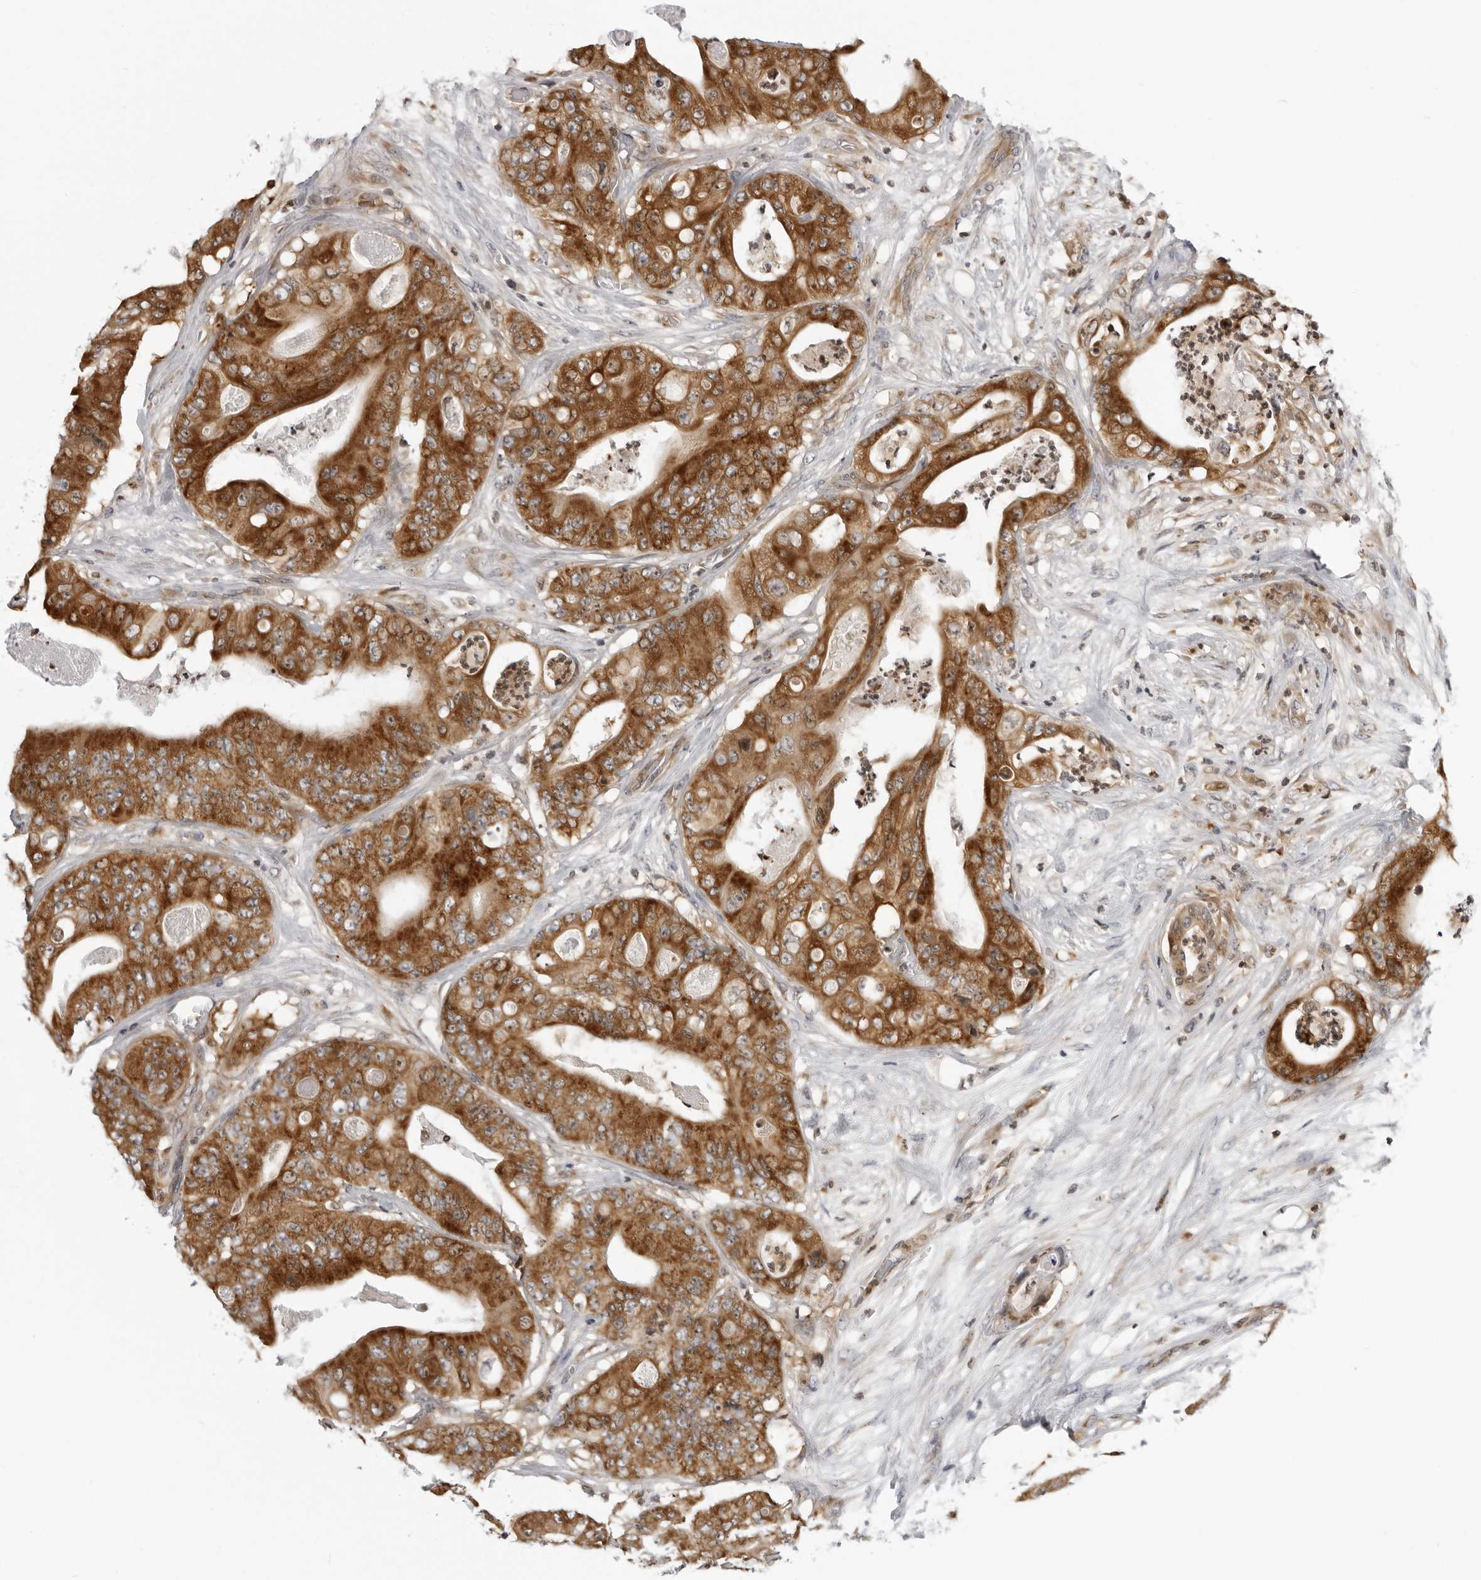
{"staining": {"intensity": "strong", "quantity": ">75%", "location": "cytoplasmic/membranous"}, "tissue": "stomach cancer", "cell_type": "Tumor cells", "image_type": "cancer", "snomed": [{"axis": "morphology", "description": "Adenocarcinoma, NOS"}, {"axis": "topography", "description": "Stomach"}], "caption": "Approximately >75% of tumor cells in stomach cancer reveal strong cytoplasmic/membranous protein positivity as visualized by brown immunohistochemical staining.", "gene": "MRPS15", "patient": {"sex": "female", "age": 73}}